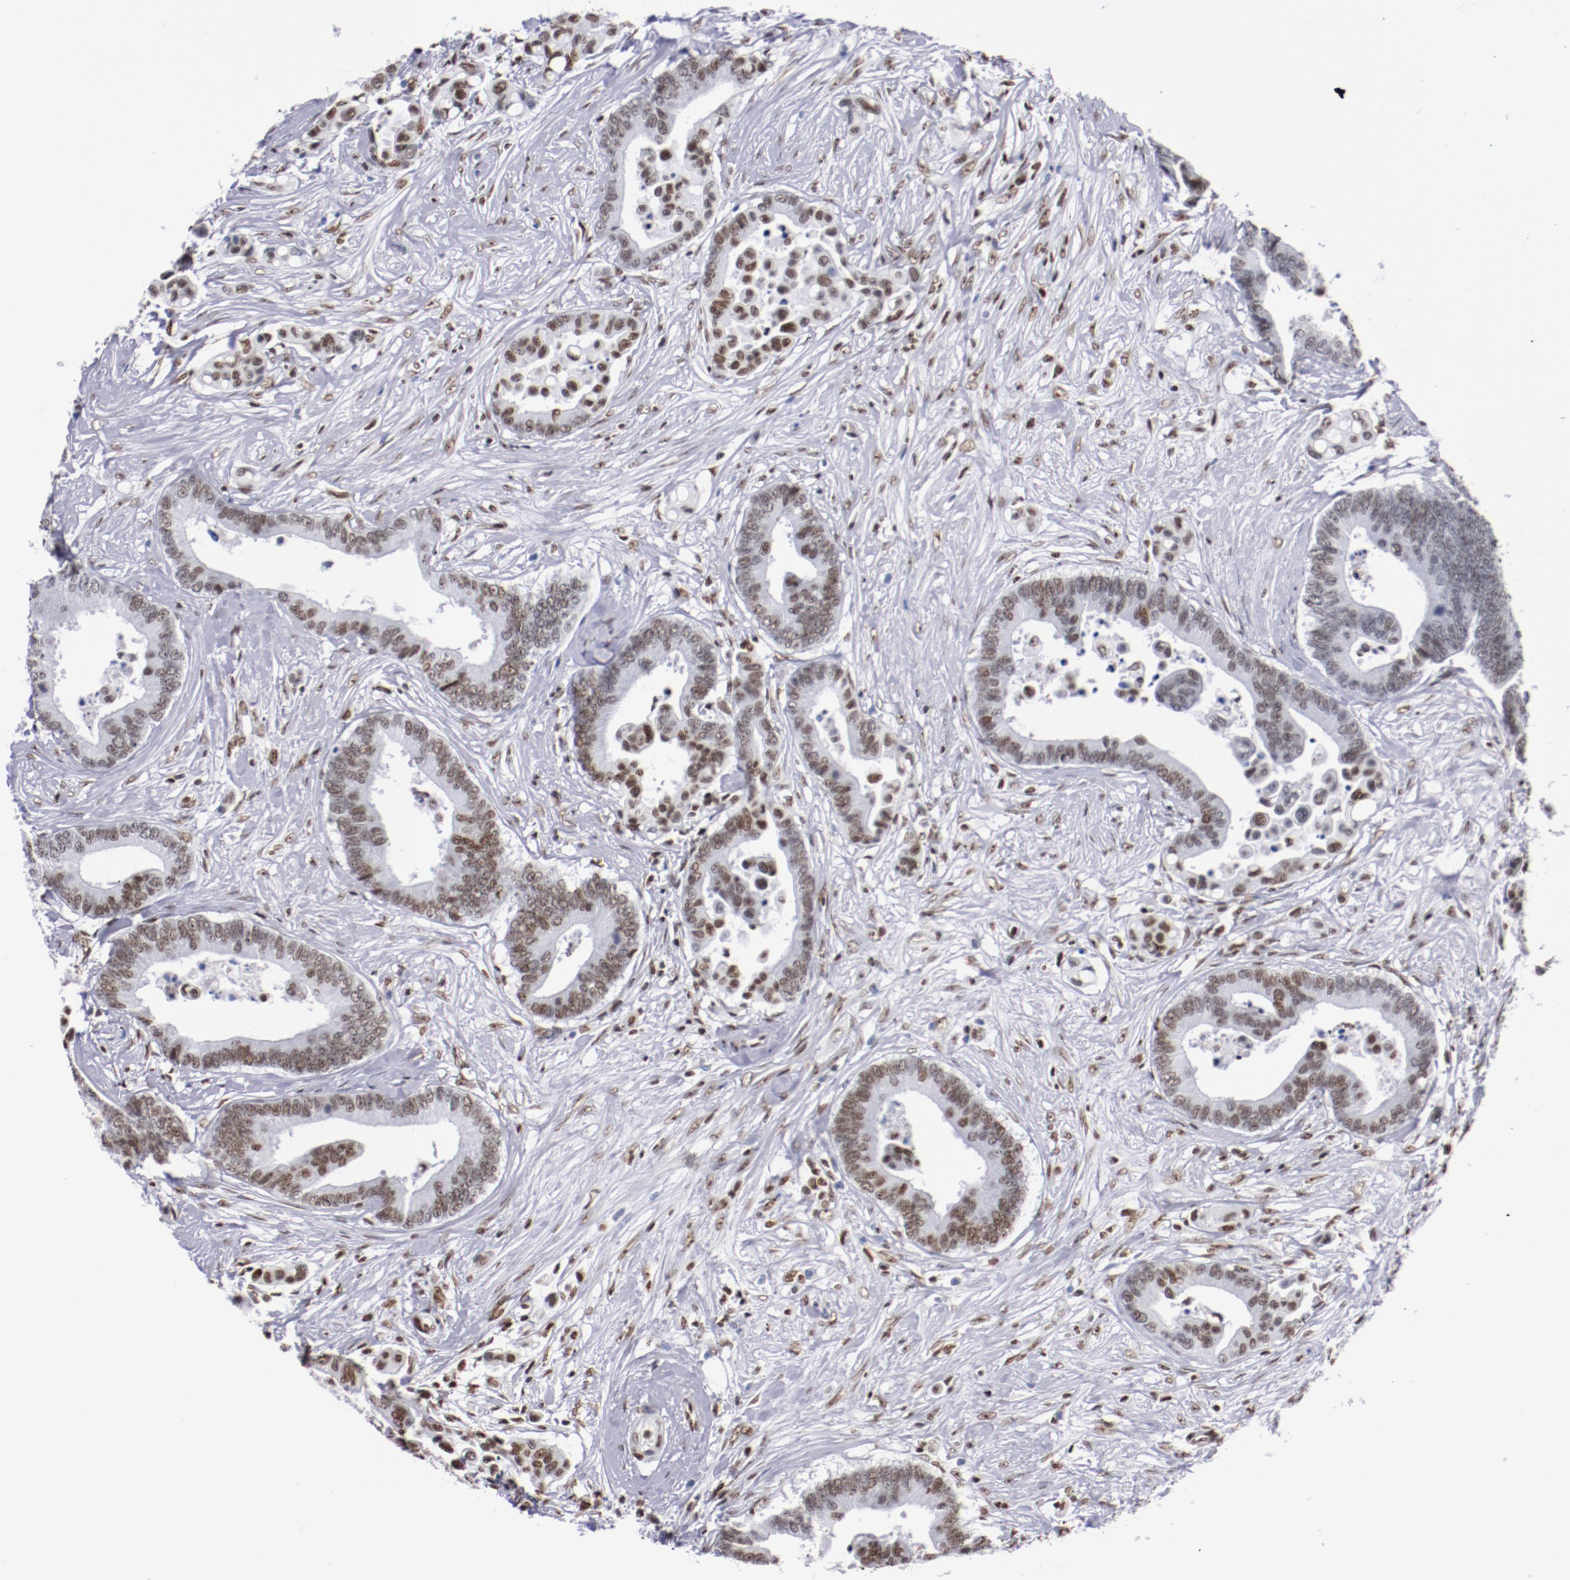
{"staining": {"intensity": "weak", "quantity": ">75%", "location": "nuclear"}, "tissue": "colorectal cancer", "cell_type": "Tumor cells", "image_type": "cancer", "snomed": [{"axis": "morphology", "description": "Adenocarcinoma, NOS"}, {"axis": "topography", "description": "Colon"}], "caption": "Immunohistochemical staining of colorectal cancer (adenocarcinoma) displays weak nuclear protein expression in about >75% of tumor cells. The staining was performed using DAB, with brown indicating positive protein expression. Nuclei are stained blue with hematoxylin.", "gene": "IFI16", "patient": {"sex": "male", "age": 82}}